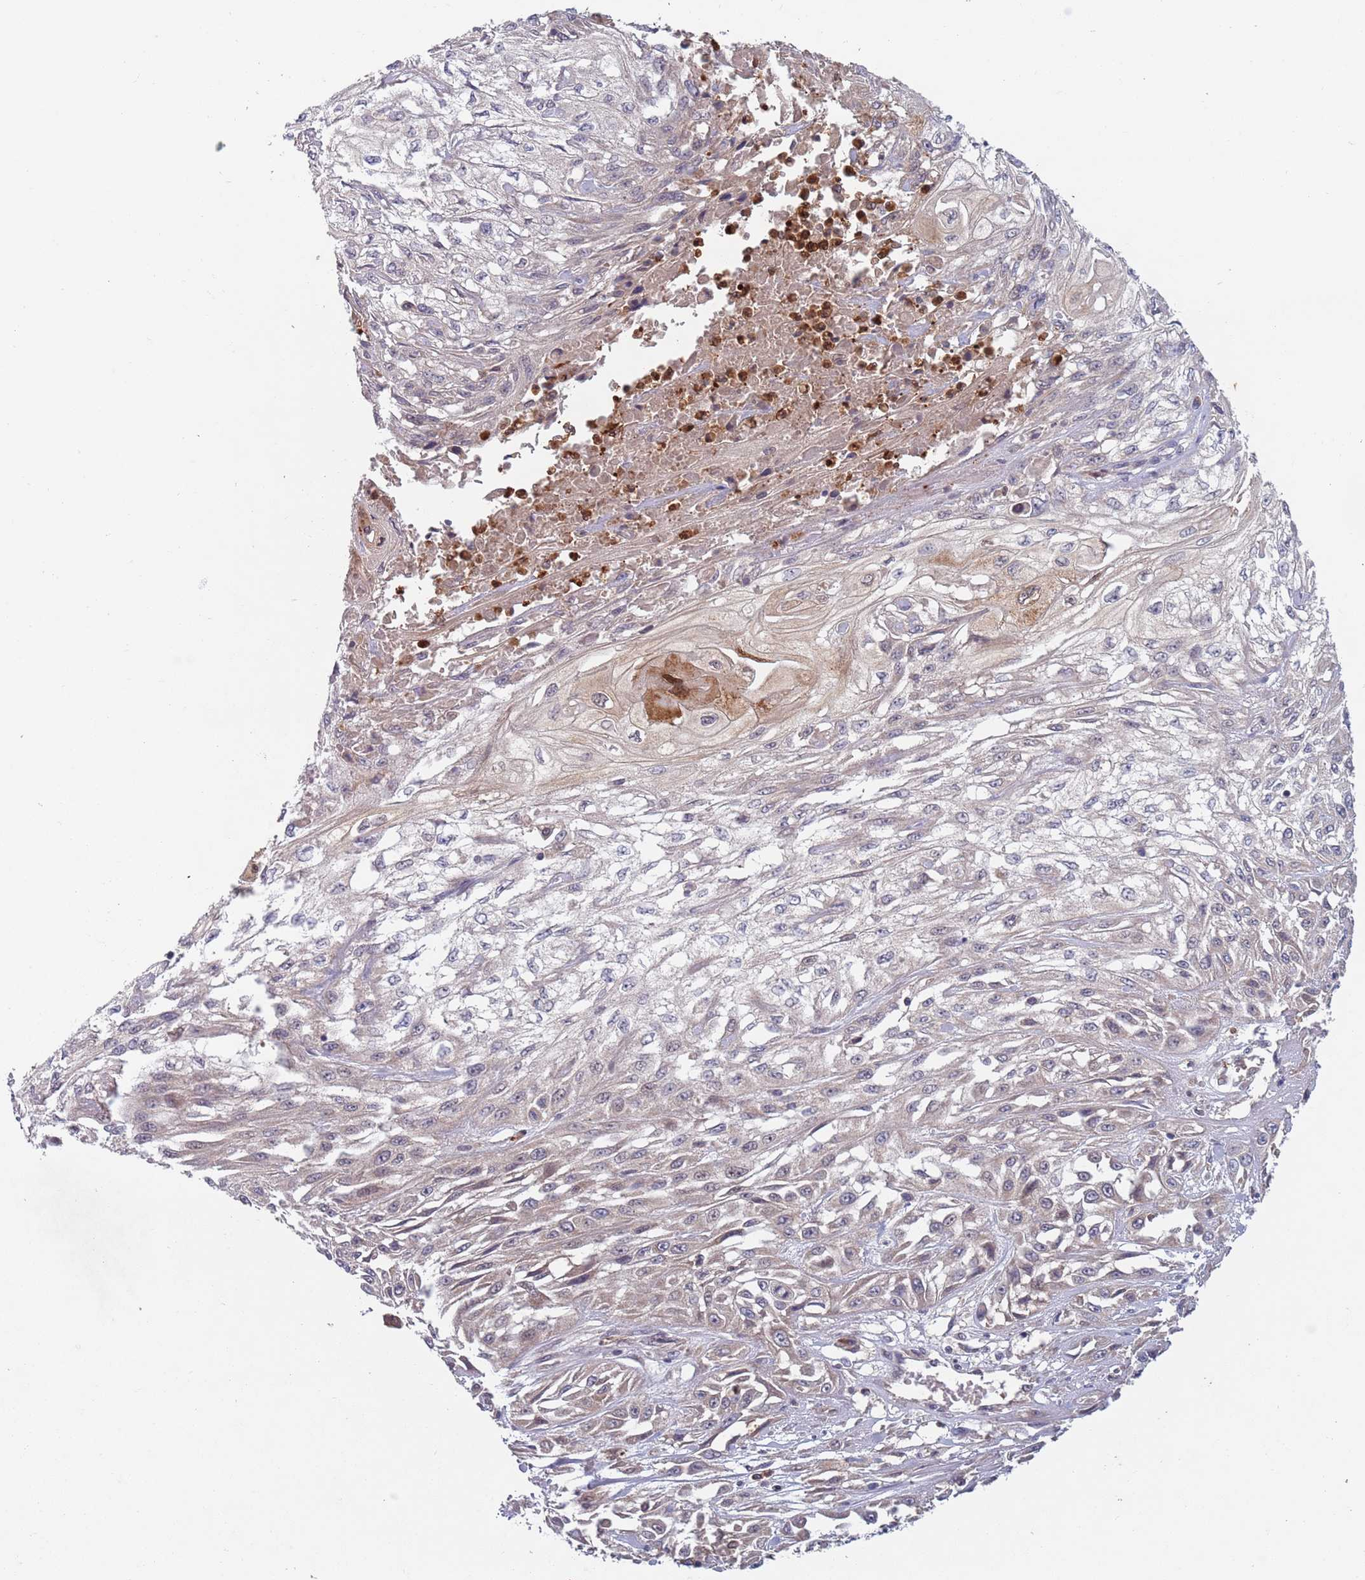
{"staining": {"intensity": "negative", "quantity": "none", "location": "none"}, "tissue": "skin cancer", "cell_type": "Tumor cells", "image_type": "cancer", "snomed": [{"axis": "morphology", "description": "Squamous cell carcinoma, NOS"}, {"axis": "morphology", "description": "Squamous cell carcinoma, metastatic, NOS"}, {"axis": "topography", "description": "Skin"}, {"axis": "topography", "description": "Lymph node"}], "caption": "This photomicrograph is of skin cancer (metastatic squamous cell carcinoma) stained with immunohistochemistry (IHC) to label a protein in brown with the nuclei are counter-stained blue. There is no positivity in tumor cells.", "gene": "TYW1", "patient": {"sex": "male", "age": 75}}